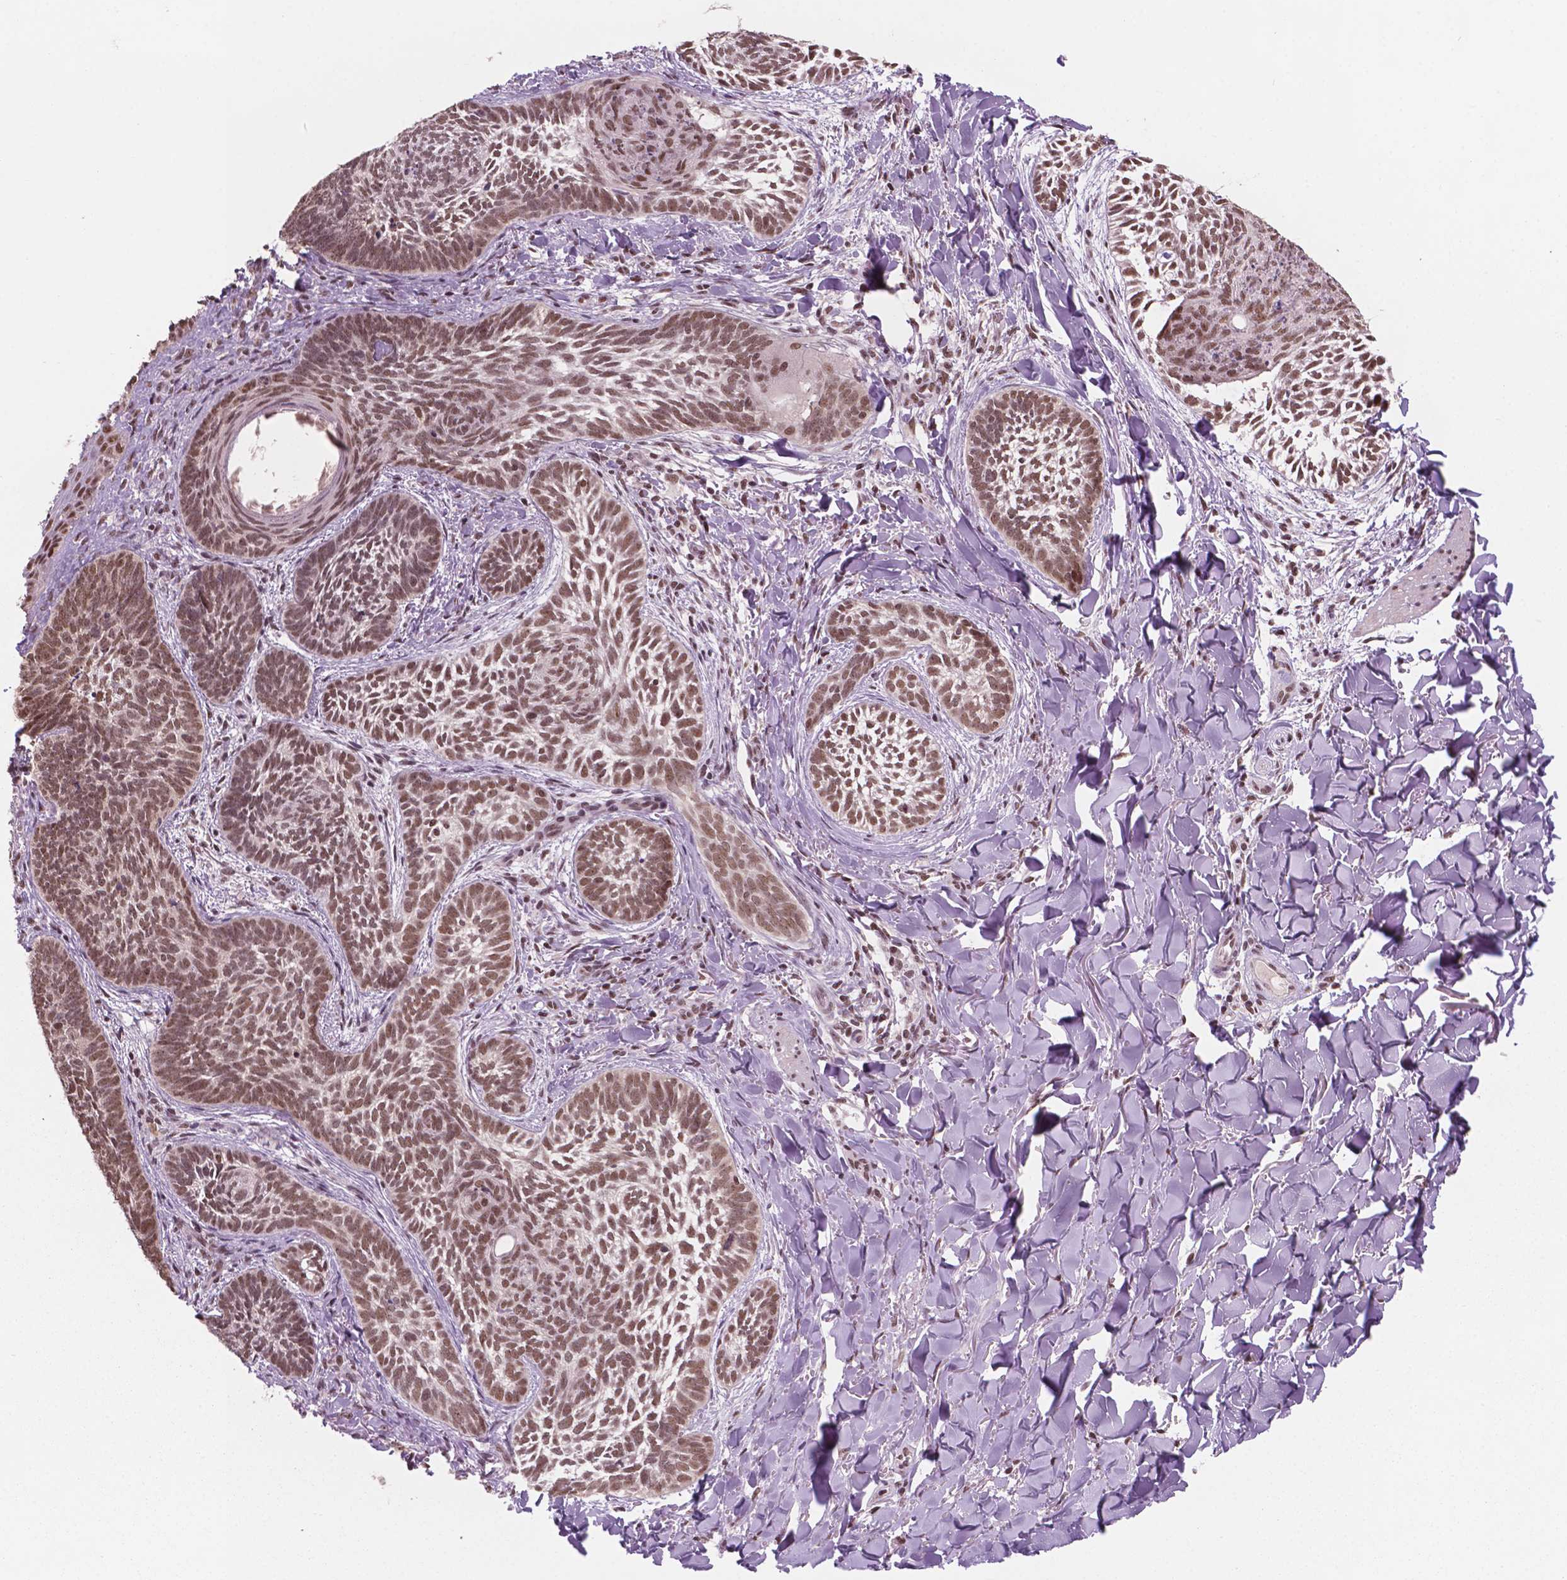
{"staining": {"intensity": "moderate", "quantity": ">75%", "location": "nuclear"}, "tissue": "skin cancer", "cell_type": "Tumor cells", "image_type": "cancer", "snomed": [{"axis": "morphology", "description": "Normal tissue, NOS"}, {"axis": "morphology", "description": "Basal cell carcinoma"}, {"axis": "topography", "description": "Skin"}], "caption": "Skin cancer (basal cell carcinoma) stained for a protein (brown) exhibits moderate nuclear positive expression in about >75% of tumor cells.", "gene": "POLR2E", "patient": {"sex": "male", "age": 46}}